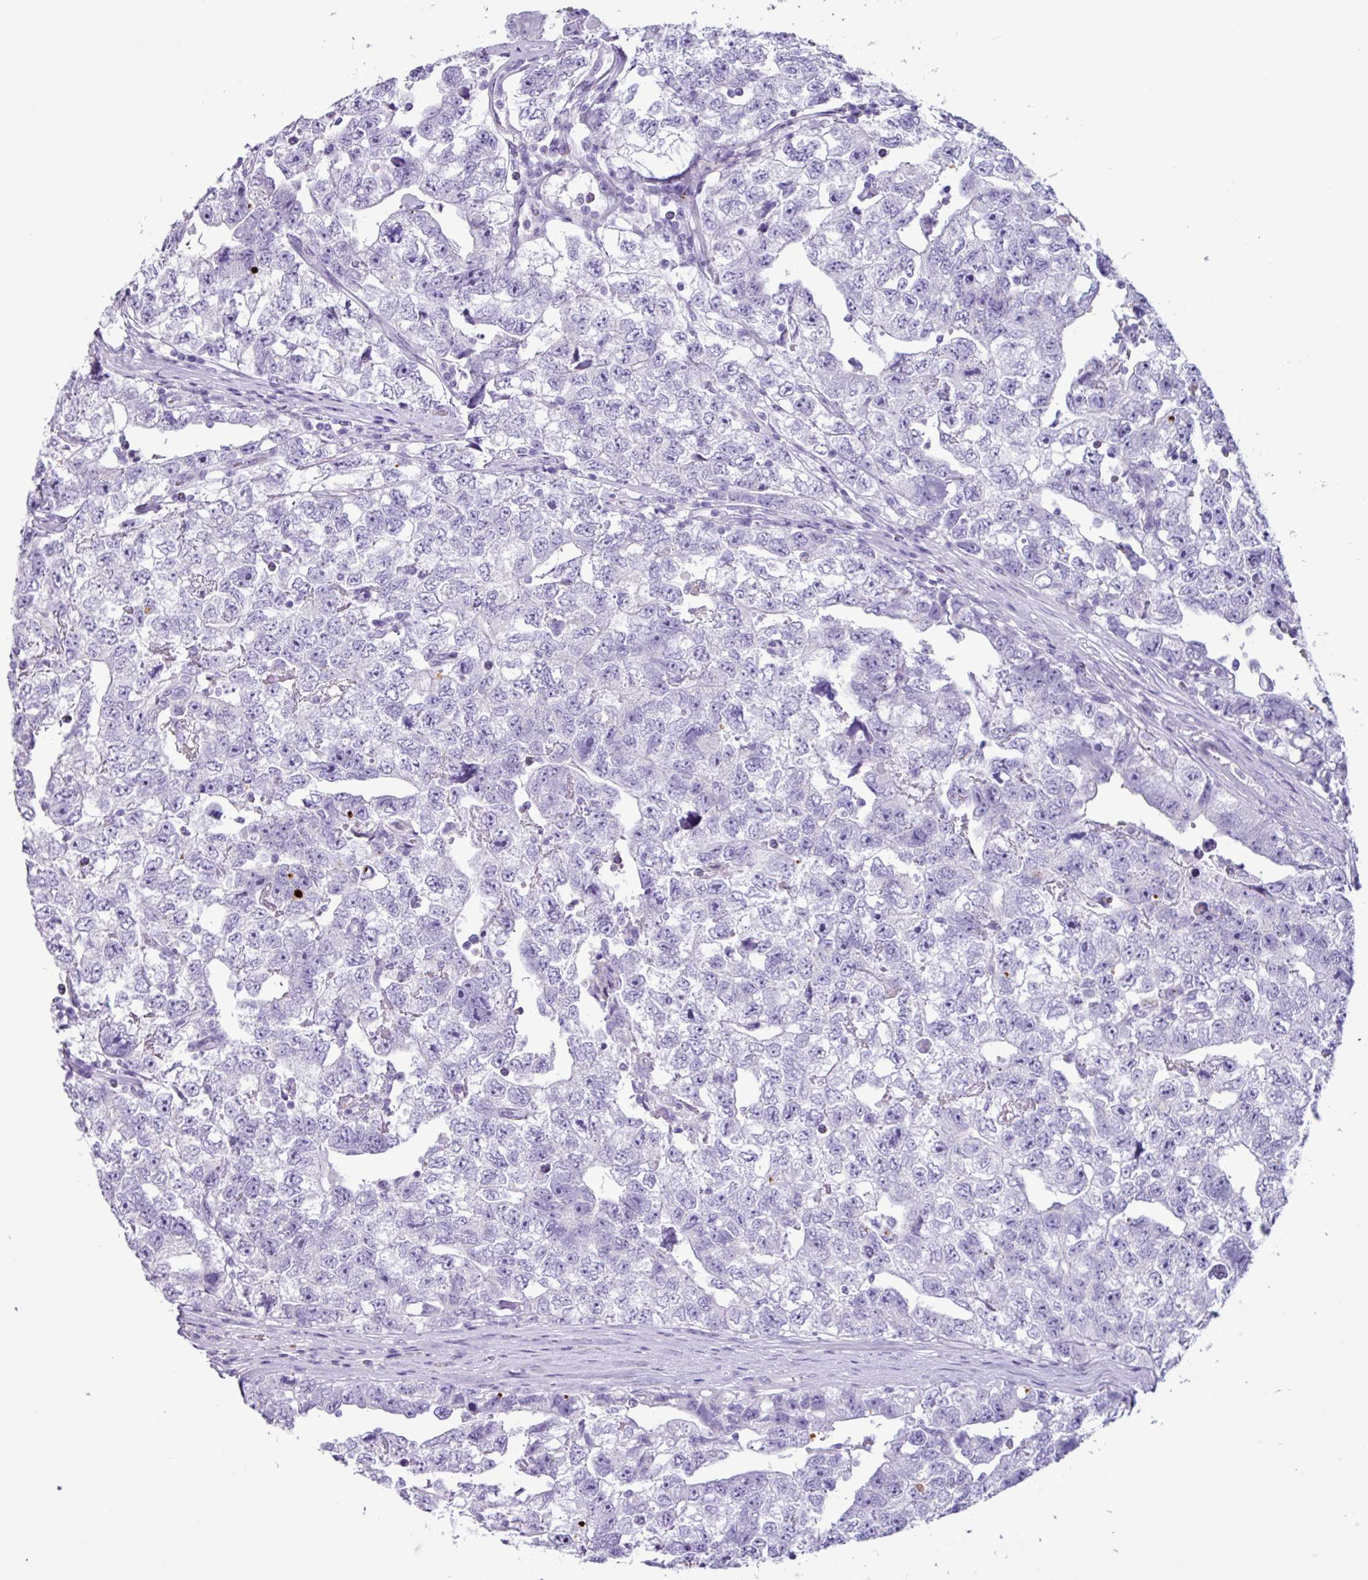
{"staining": {"intensity": "negative", "quantity": "none", "location": "none"}, "tissue": "testis cancer", "cell_type": "Tumor cells", "image_type": "cancer", "snomed": [{"axis": "morphology", "description": "Carcinoma, Embryonal, NOS"}, {"axis": "topography", "description": "Testis"}], "caption": "This is an immunohistochemistry (IHC) histopathology image of human testis cancer. There is no expression in tumor cells.", "gene": "AGO3", "patient": {"sex": "male", "age": 22}}